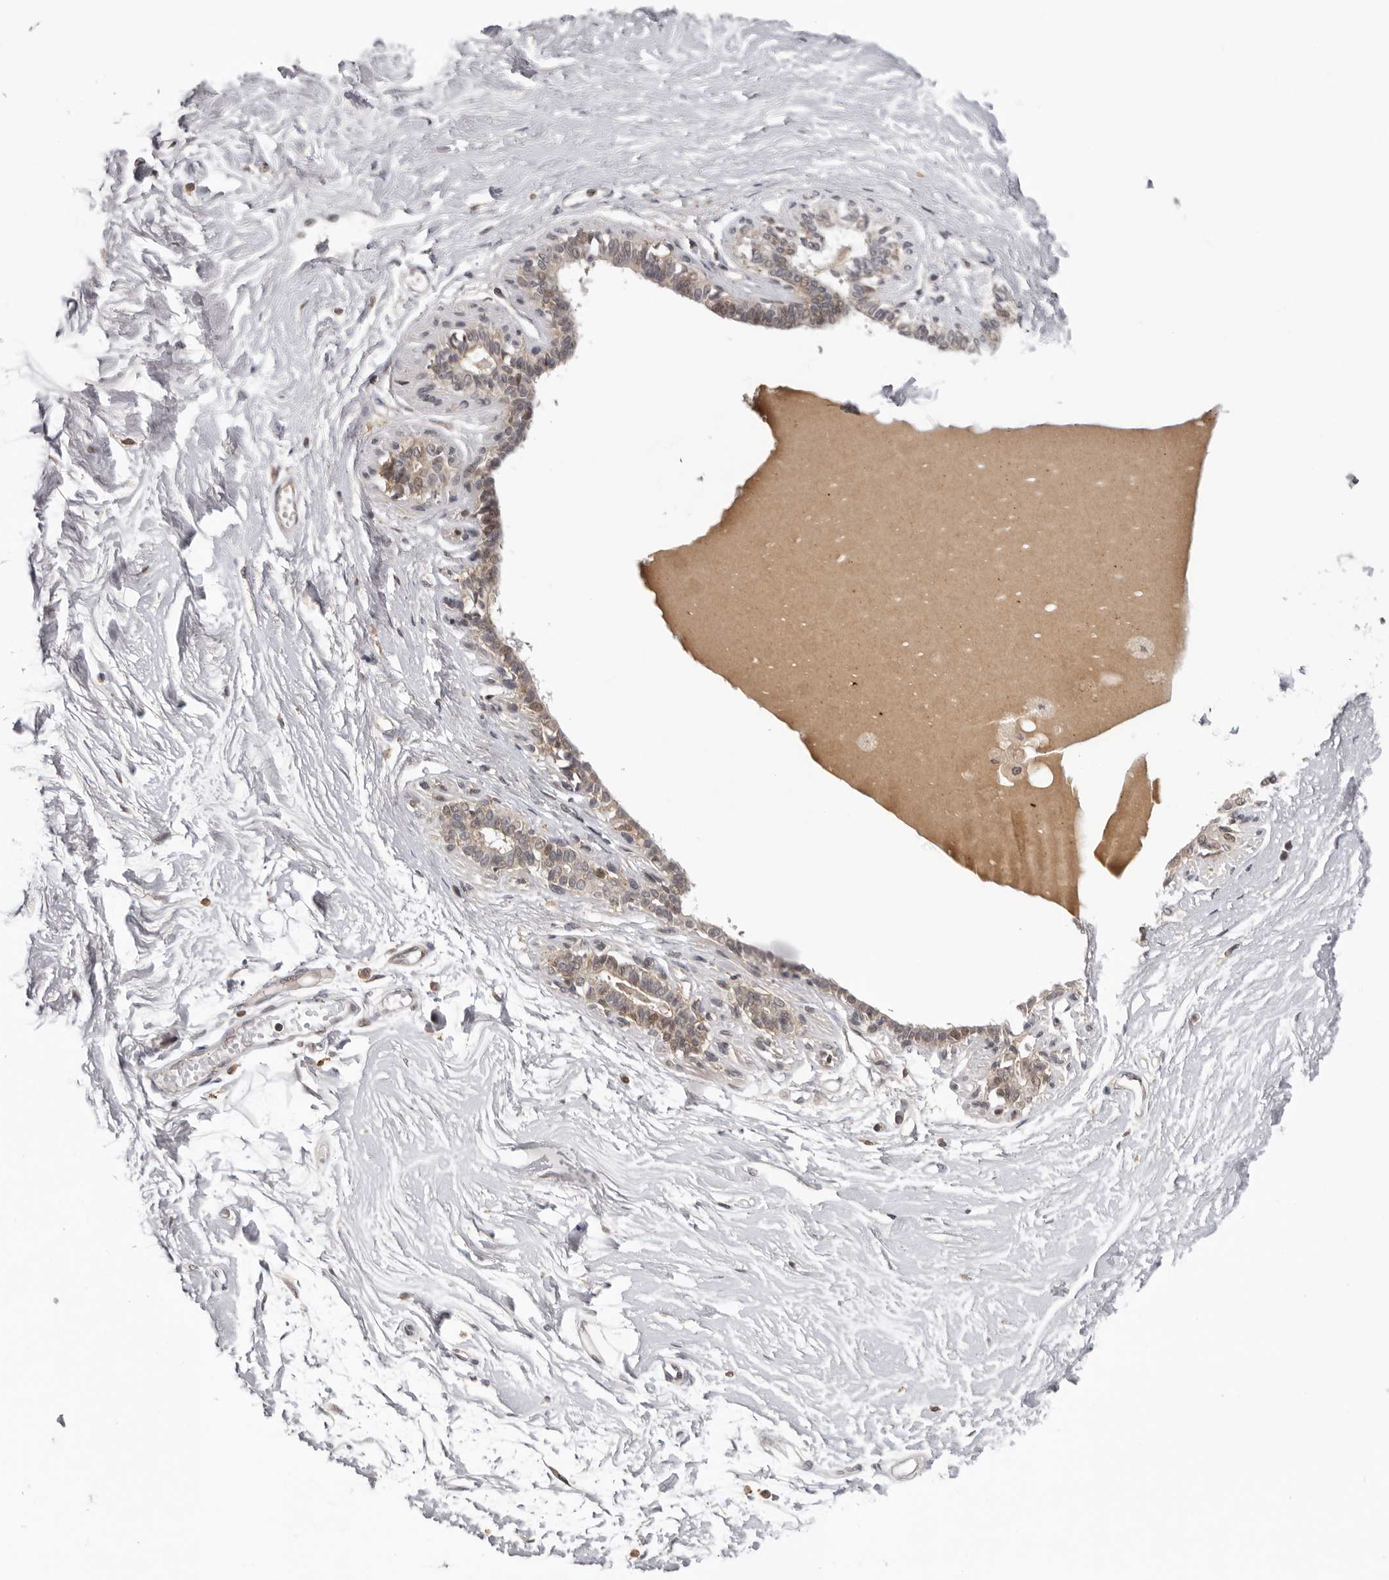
{"staining": {"intensity": "negative", "quantity": "none", "location": "none"}, "tissue": "breast", "cell_type": "Adipocytes", "image_type": "normal", "snomed": [{"axis": "morphology", "description": "Normal tissue, NOS"}, {"axis": "topography", "description": "Breast"}], "caption": "The micrograph shows no significant staining in adipocytes of breast. Nuclei are stained in blue.", "gene": "KIF2B", "patient": {"sex": "female", "age": 45}}